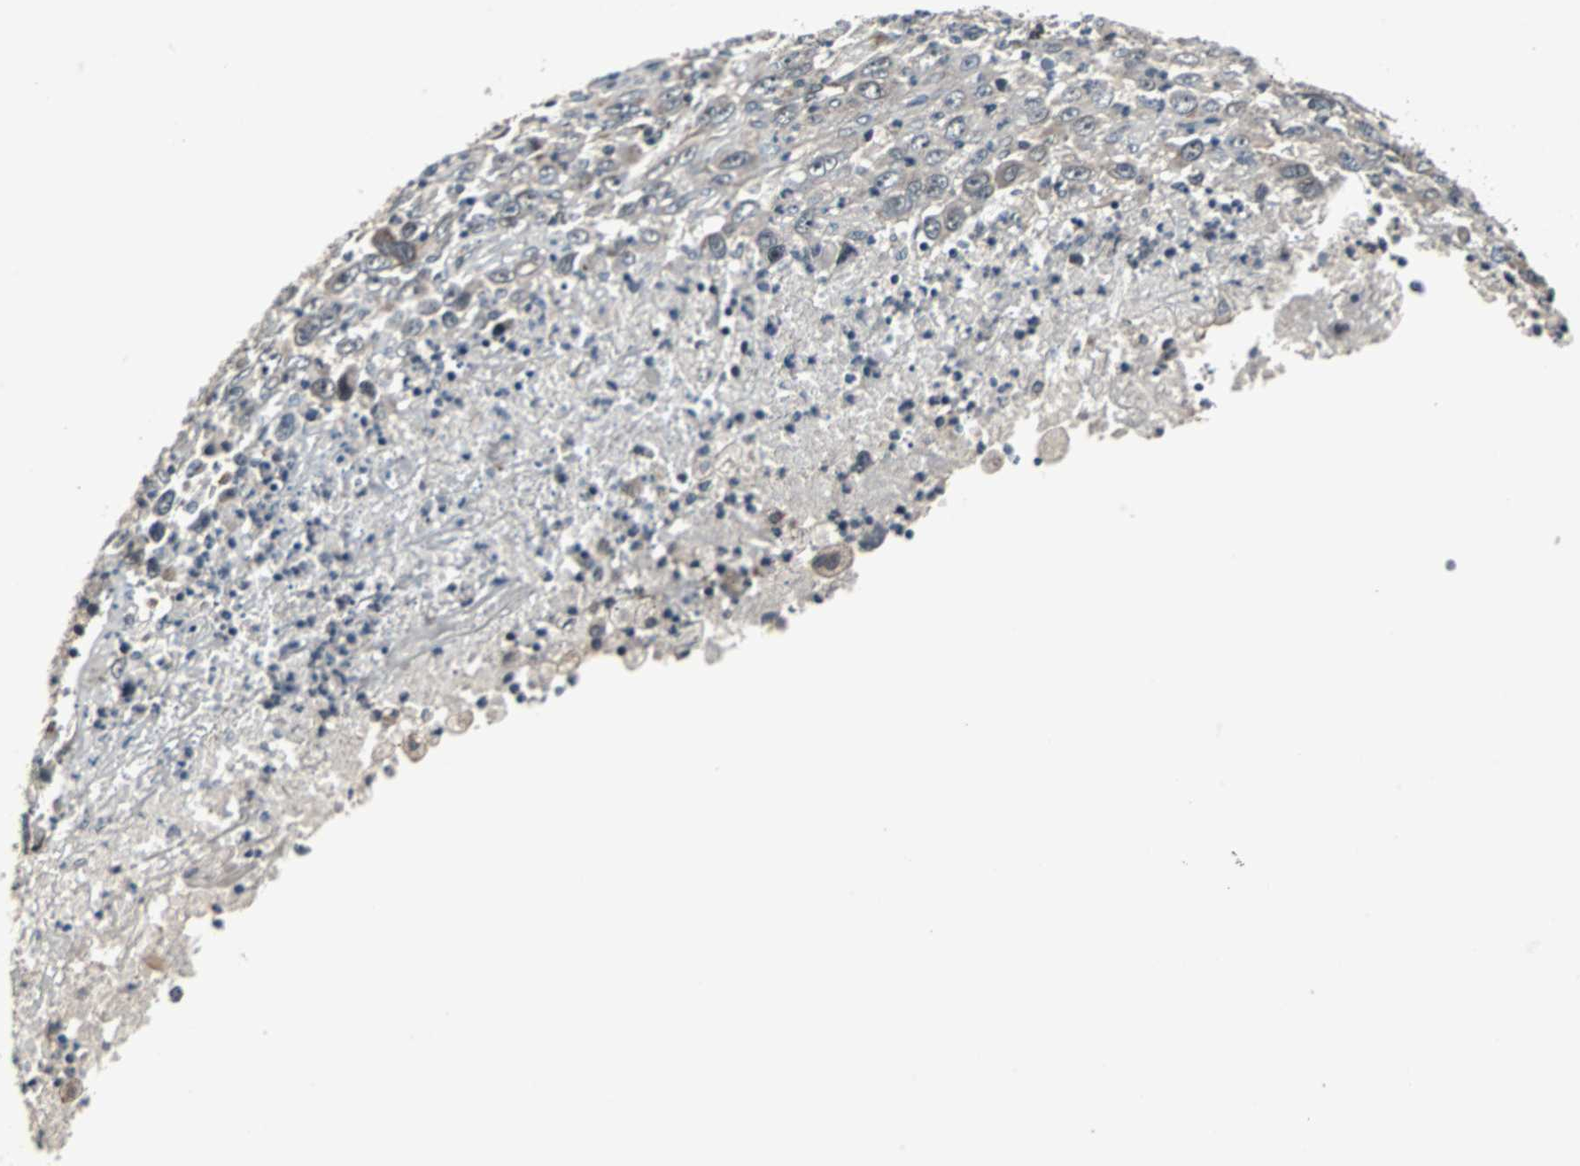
{"staining": {"intensity": "weak", "quantity": "<25%", "location": "cytoplasmic/membranous"}, "tissue": "melanoma", "cell_type": "Tumor cells", "image_type": "cancer", "snomed": [{"axis": "morphology", "description": "Malignant melanoma, Metastatic site"}, {"axis": "topography", "description": "Skin"}], "caption": "Tumor cells show no significant protein expression in malignant melanoma (metastatic site).", "gene": "MRPL40", "patient": {"sex": "female", "age": 56}}